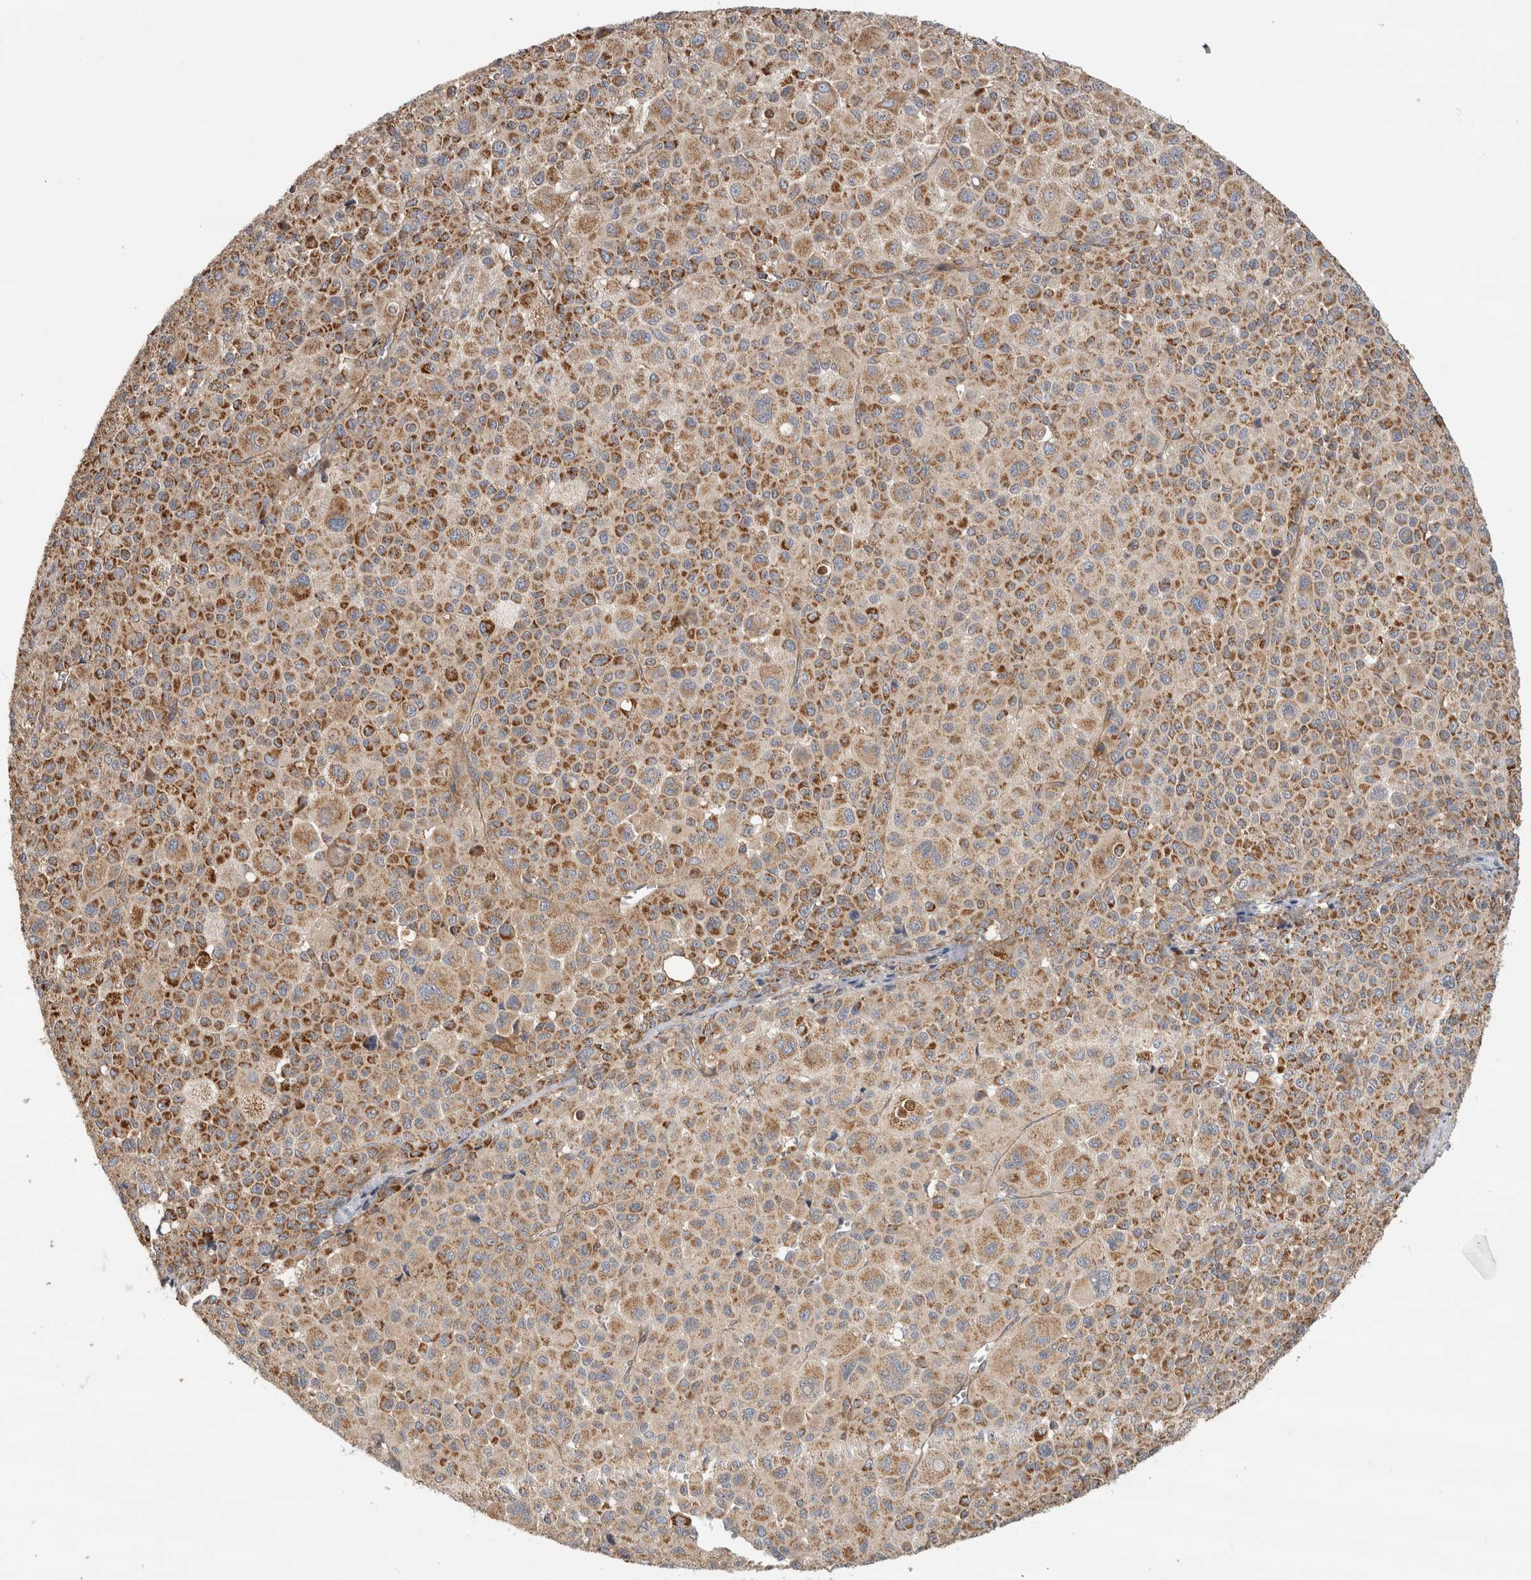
{"staining": {"intensity": "moderate", "quantity": ">75%", "location": "cytoplasmic/membranous"}, "tissue": "melanoma", "cell_type": "Tumor cells", "image_type": "cancer", "snomed": [{"axis": "morphology", "description": "Malignant melanoma, Metastatic site"}, {"axis": "topography", "description": "Skin"}], "caption": "DAB immunohistochemical staining of human melanoma demonstrates moderate cytoplasmic/membranous protein staining in about >75% of tumor cells.", "gene": "GRIK2", "patient": {"sex": "female", "age": 74}}